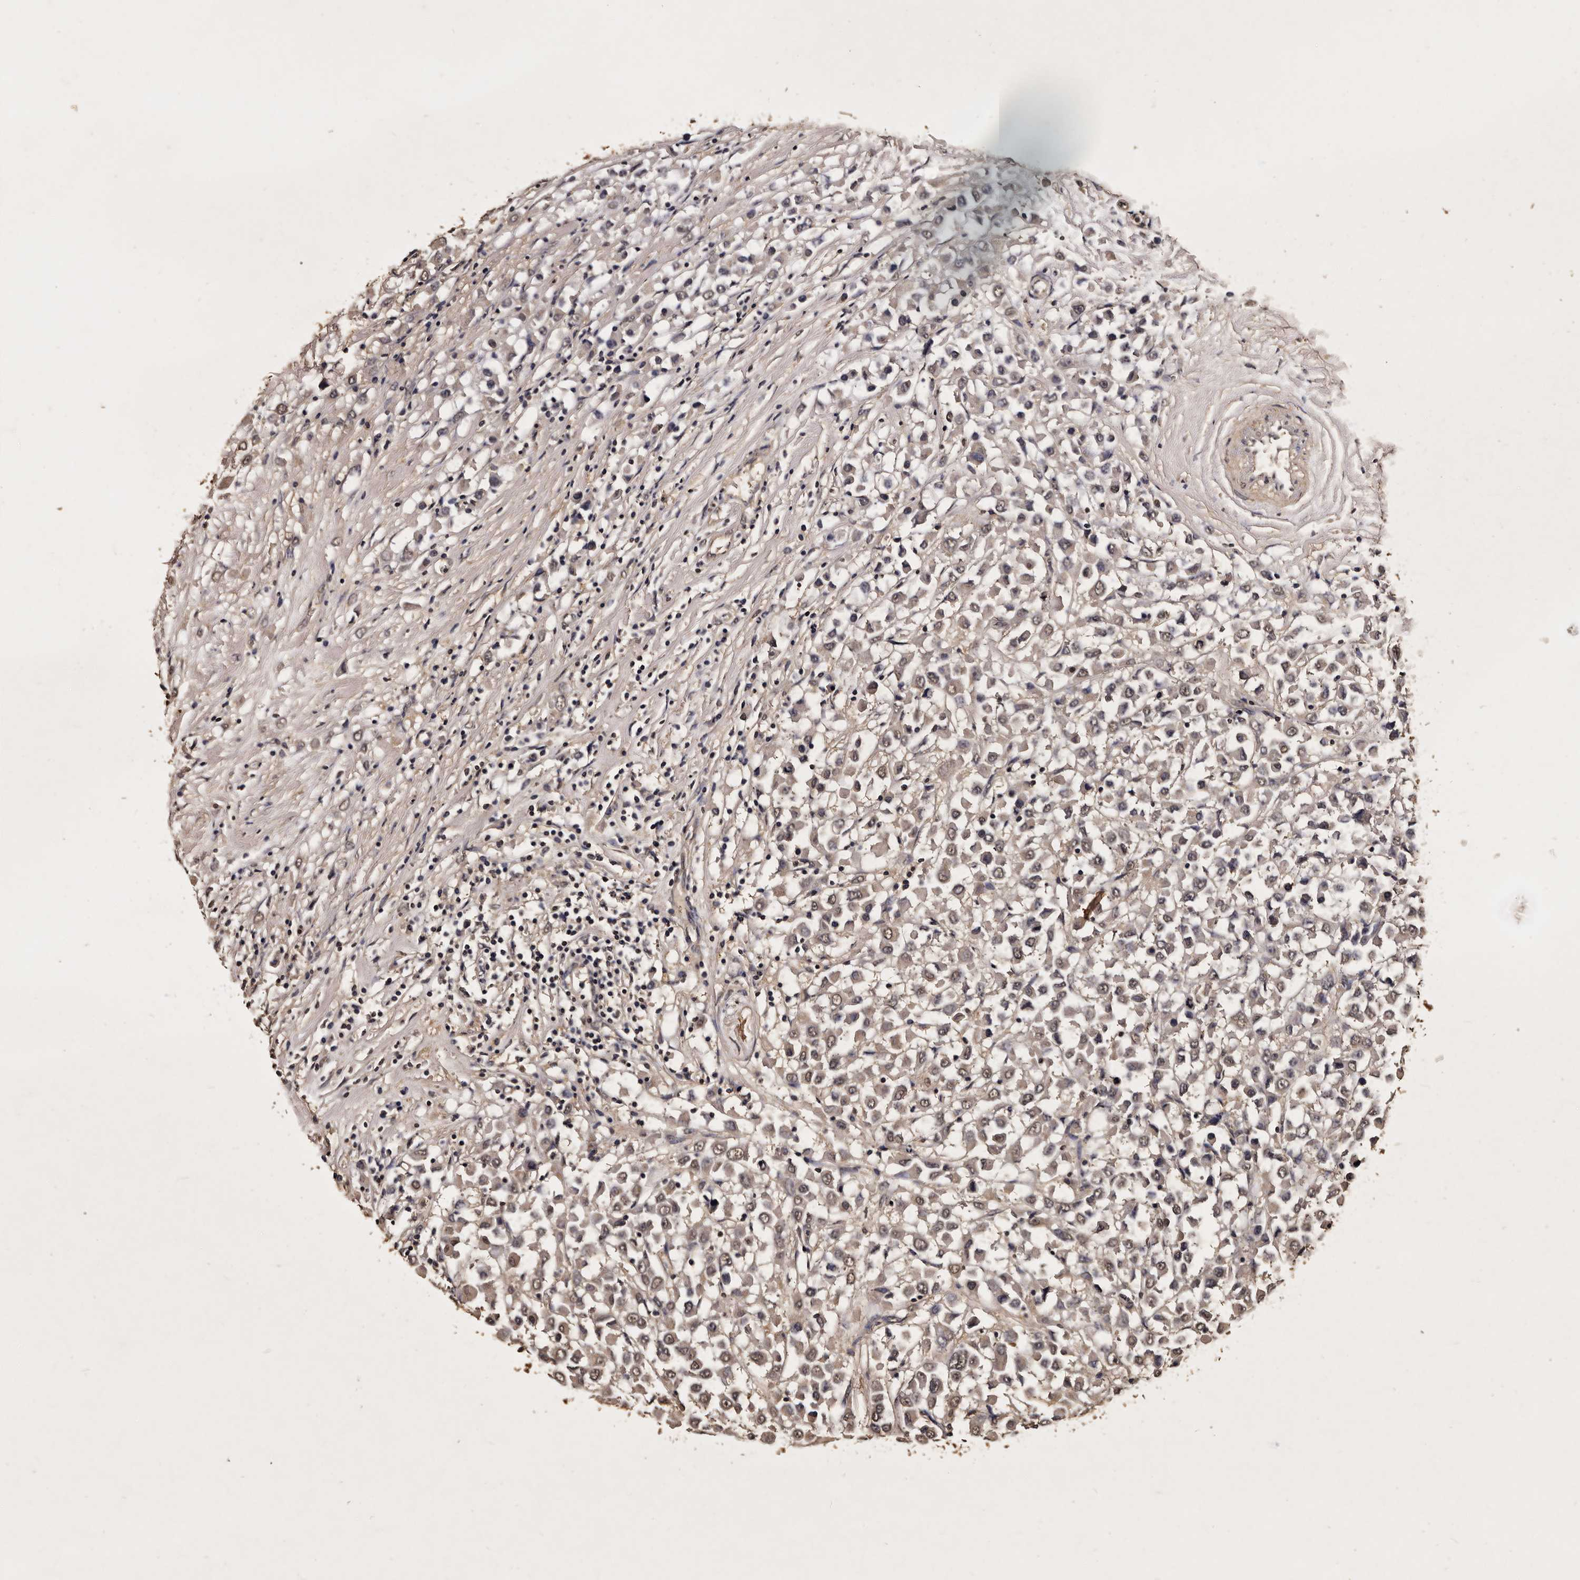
{"staining": {"intensity": "weak", "quantity": ">75%", "location": "nuclear"}, "tissue": "breast cancer", "cell_type": "Tumor cells", "image_type": "cancer", "snomed": [{"axis": "morphology", "description": "Duct carcinoma"}, {"axis": "topography", "description": "Breast"}], "caption": "High-magnification brightfield microscopy of invasive ductal carcinoma (breast) stained with DAB (3,3'-diaminobenzidine) (brown) and counterstained with hematoxylin (blue). tumor cells exhibit weak nuclear expression is appreciated in approximately>75% of cells.", "gene": "PARS2", "patient": {"sex": "female", "age": 61}}